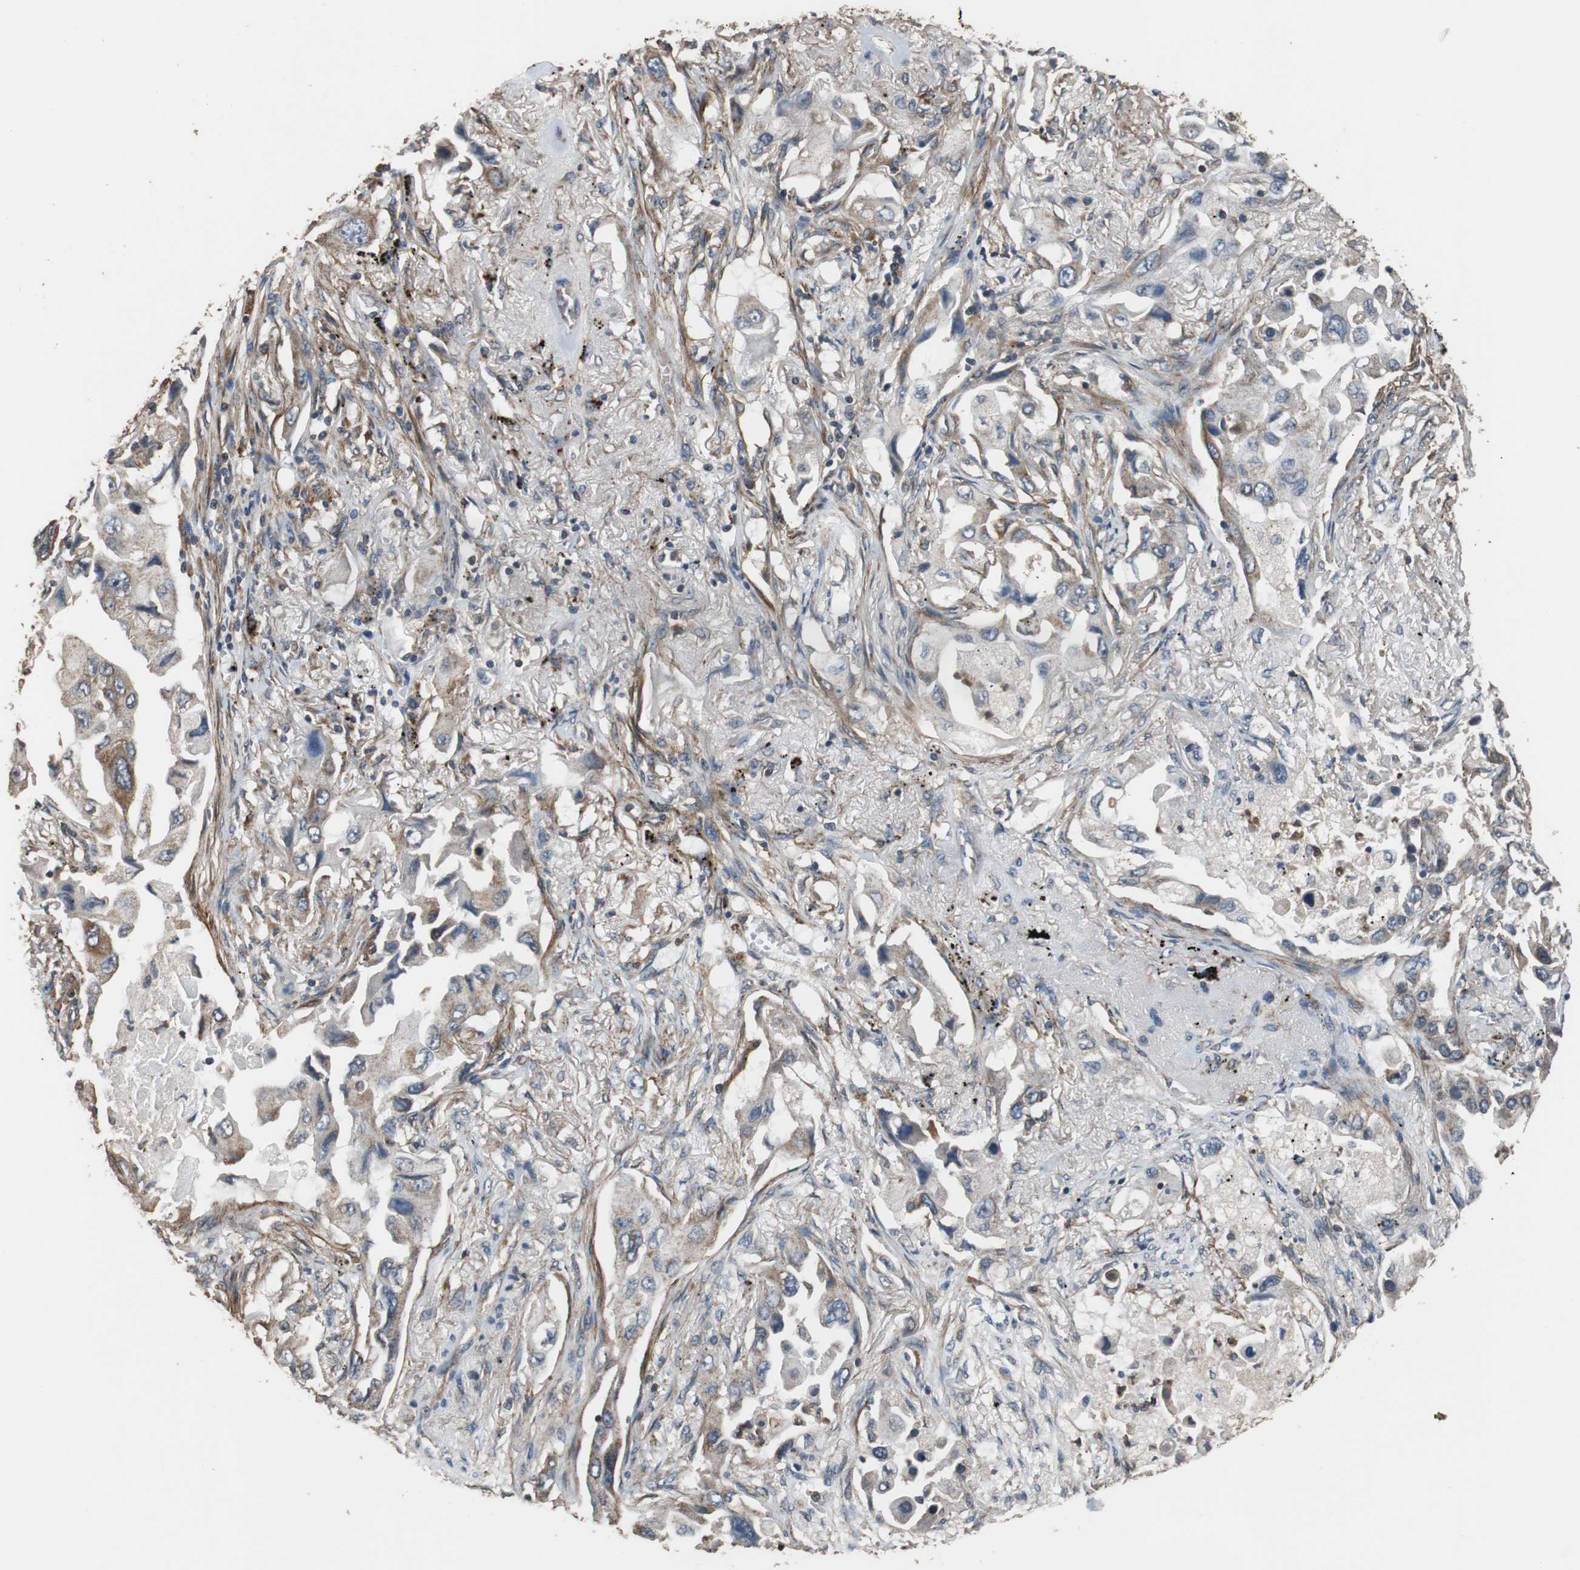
{"staining": {"intensity": "moderate", "quantity": "25%-75%", "location": "cytoplasmic/membranous"}, "tissue": "lung cancer", "cell_type": "Tumor cells", "image_type": "cancer", "snomed": [{"axis": "morphology", "description": "Adenocarcinoma, NOS"}, {"axis": "topography", "description": "Lung"}], "caption": "Adenocarcinoma (lung) stained with DAB IHC exhibits medium levels of moderate cytoplasmic/membranous staining in about 25%-75% of tumor cells.", "gene": "PITRM1", "patient": {"sex": "female", "age": 65}}